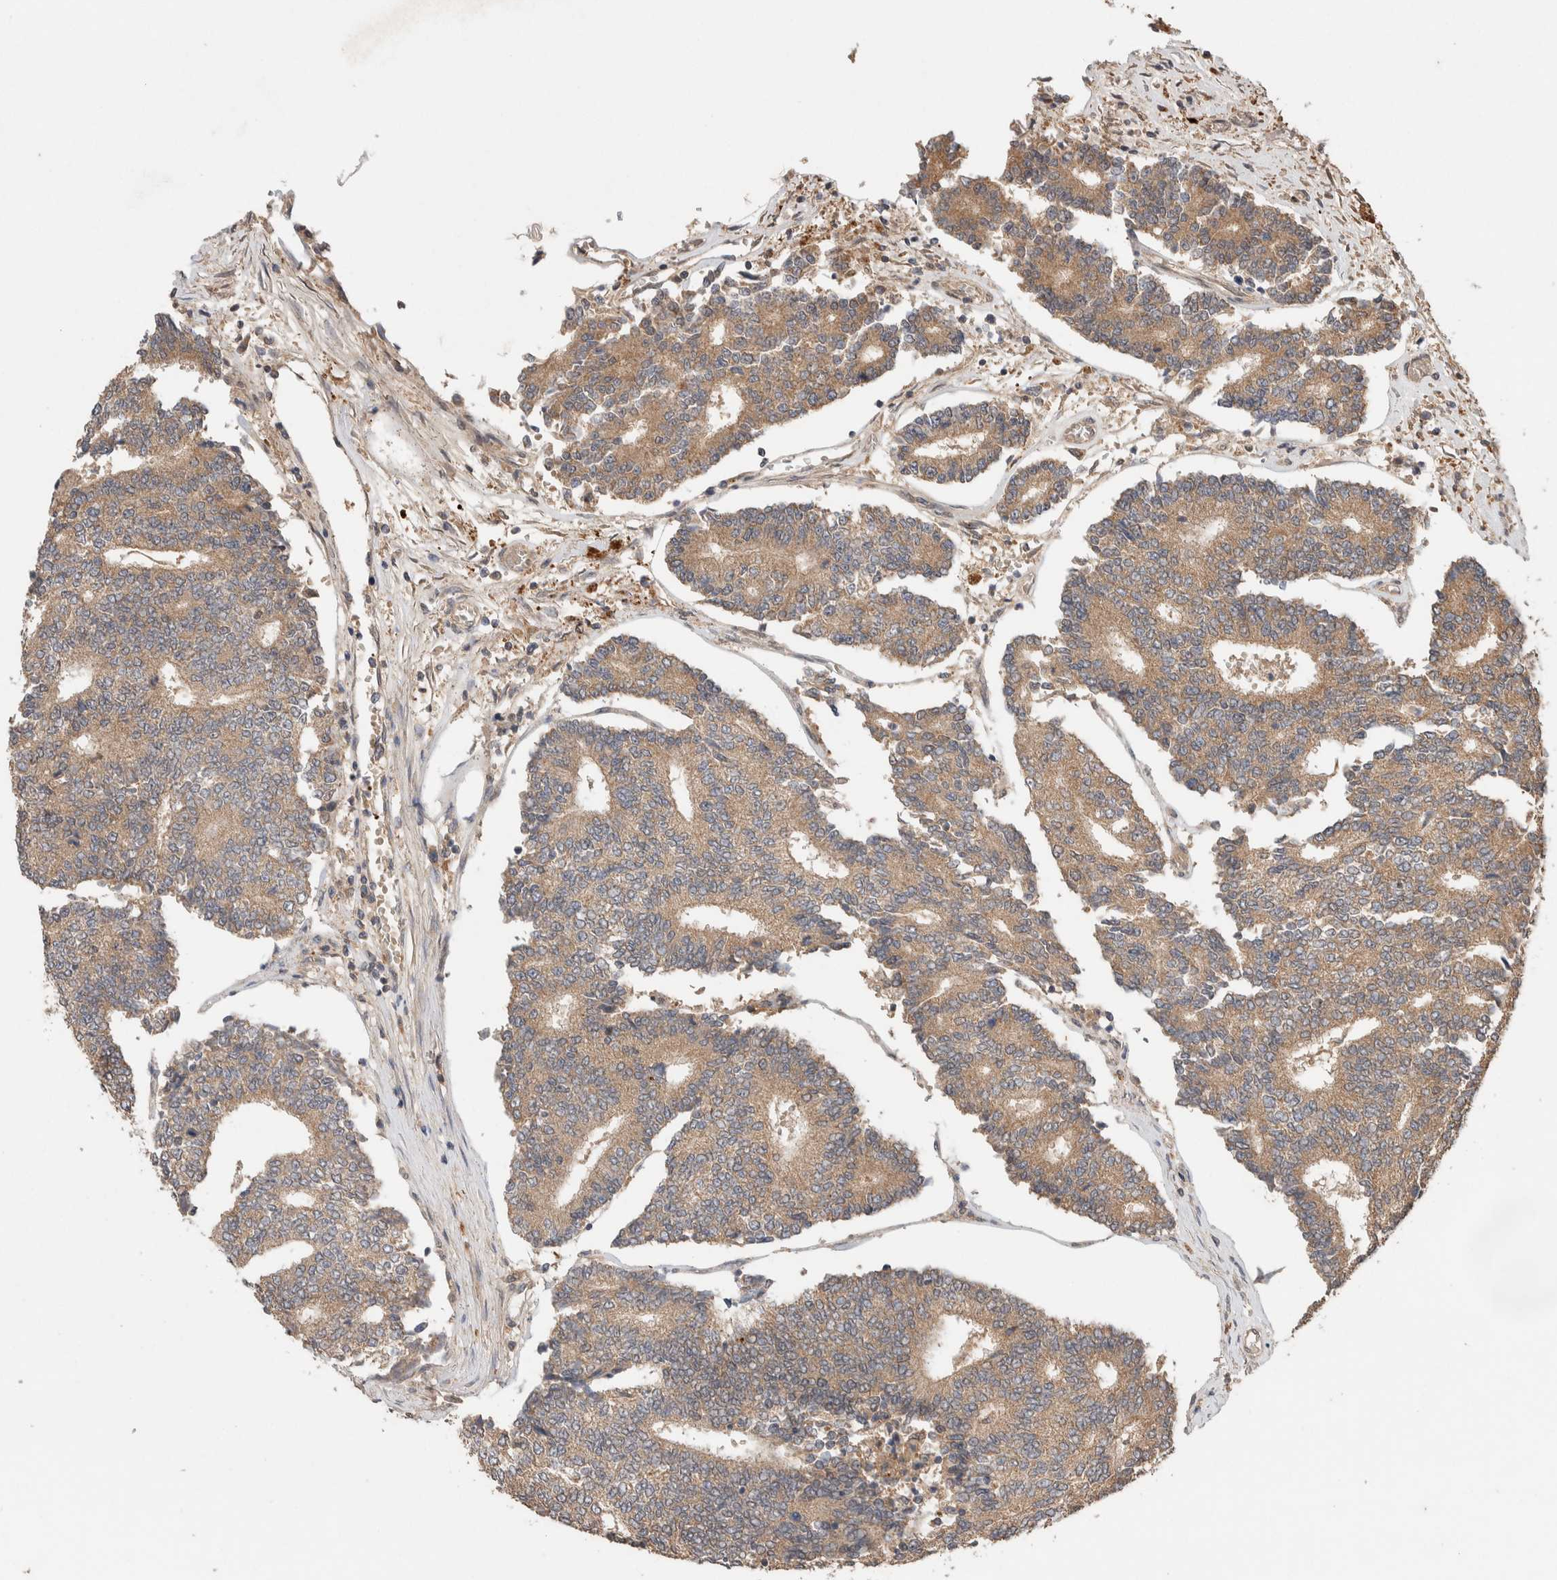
{"staining": {"intensity": "moderate", "quantity": ">75%", "location": "cytoplasmic/membranous"}, "tissue": "prostate cancer", "cell_type": "Tumor cells", "image_type": "cancer", "snomed": [{"axis": "morphology", "description": "Normal tissue, NOS"}, {"axis": "morphology", "description": "Adenocarcinoma, High grade"}, {"axis": "topography", "description": "Prostate"}, {"axis": "topography", "description": "Seminal veicle"}], "caption": "Prostate cancer (adenocarcinoma (high-grade)) stained with DAB (3,3'-diaminobenzidine) immunohistochemistry (IHC) displays medium levels of moderate cytoplasmic/membranous expression in approximately >75% of tumor cells.", "gene": "KCNJ5", "patient": {"sex": "male", "age": 55}}